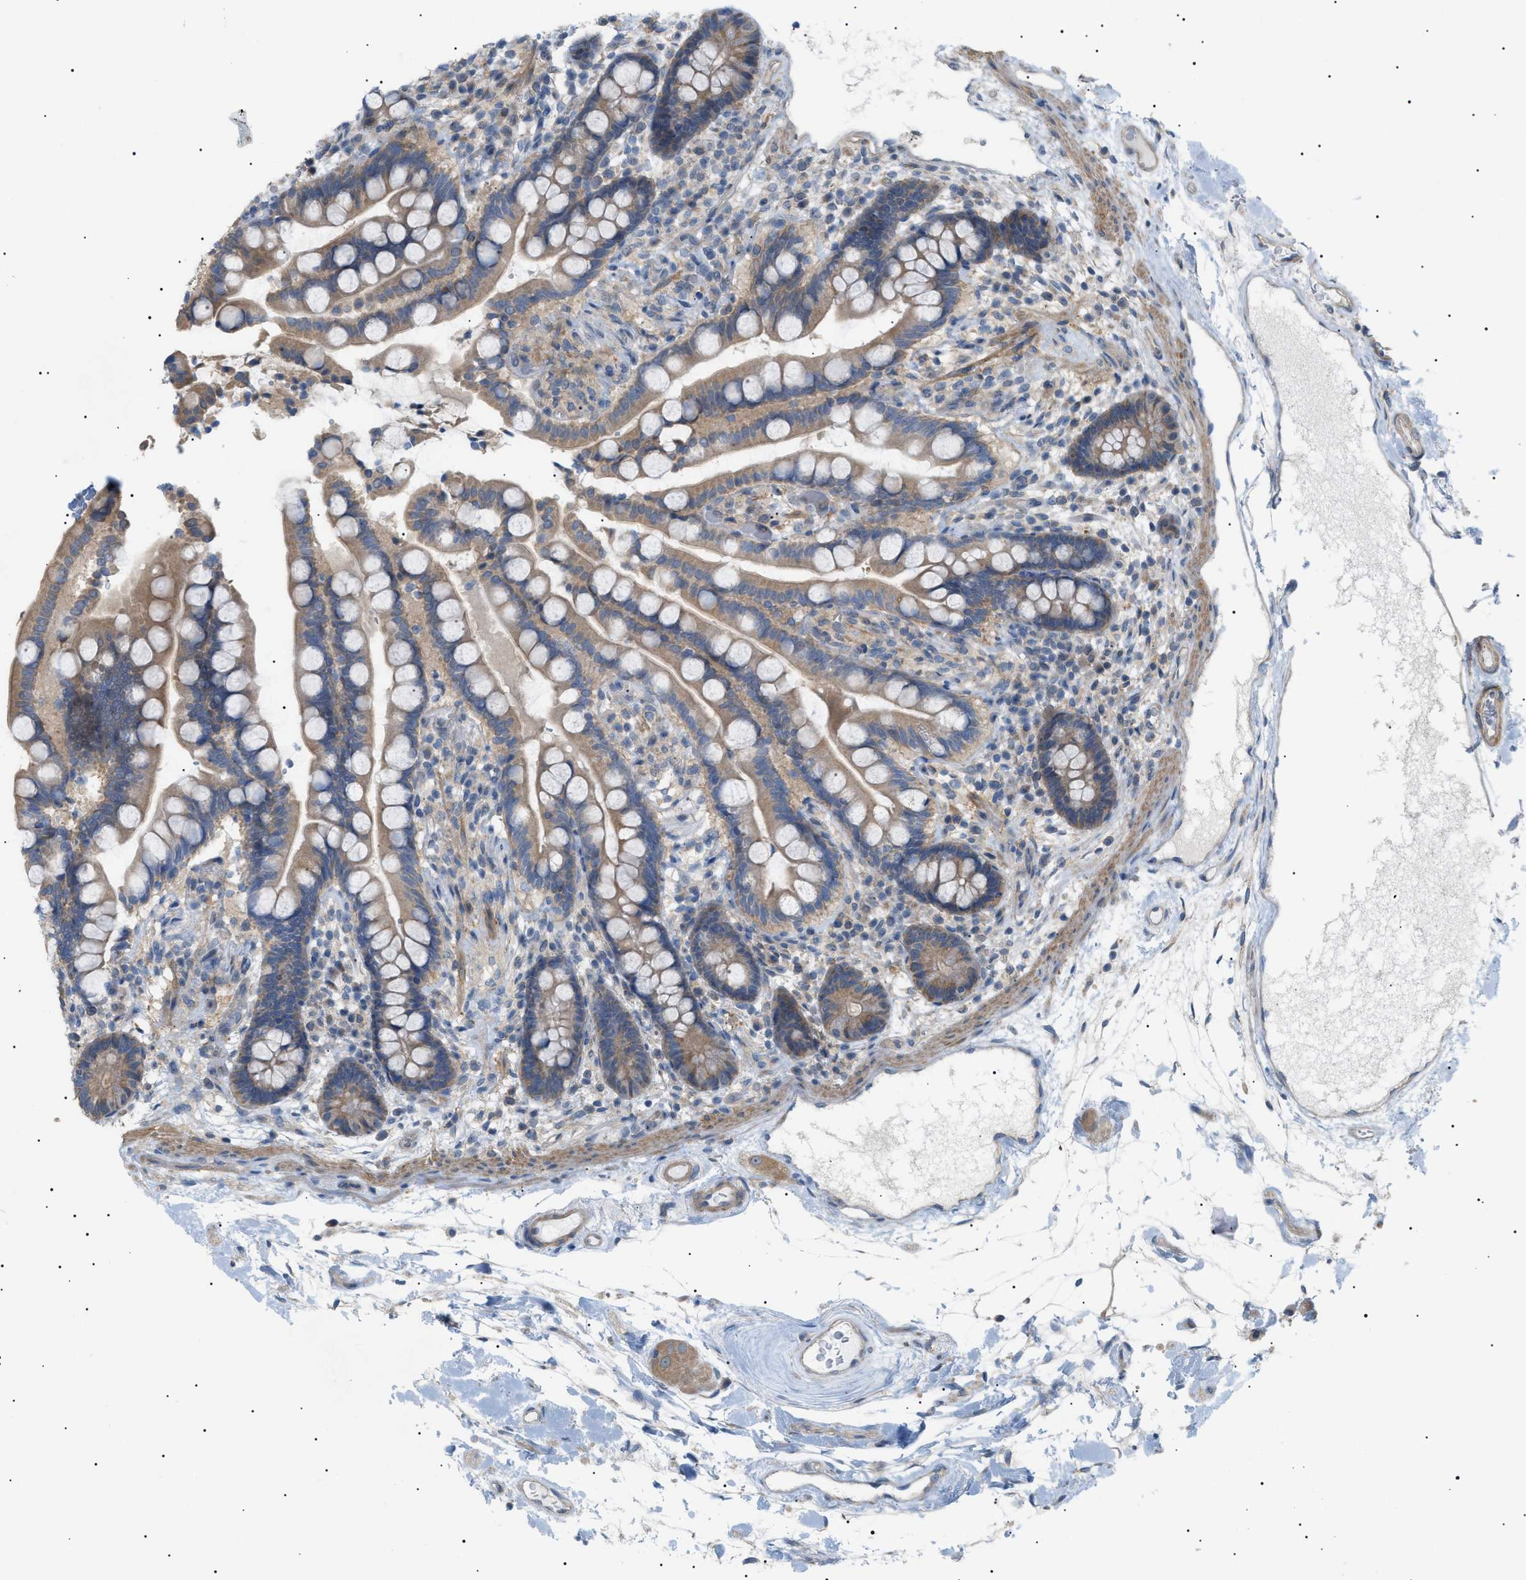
{"staining": {"intensity": "weak", "quantity": ">75%", "location": "cytoplasmic/membranous"}, "tissue": "colon", "cell_type": "Endothelial cells", "image_type": "normal", "snomed": [{"axis": "morphology", "description": "Normal tissue, NOS"}, {"axis": "topography", "description": "Colon"}], "caption": "This micrograph shows normal colon stained with immunohistochemistry to label a protein in brown. The cytoplasmic/membranous of endothelial cells show weak positivity for the protein. Nuclei are counter-stained blue.", "gene": "IRS2", "patient": {"sex": "male", "age": 73}}